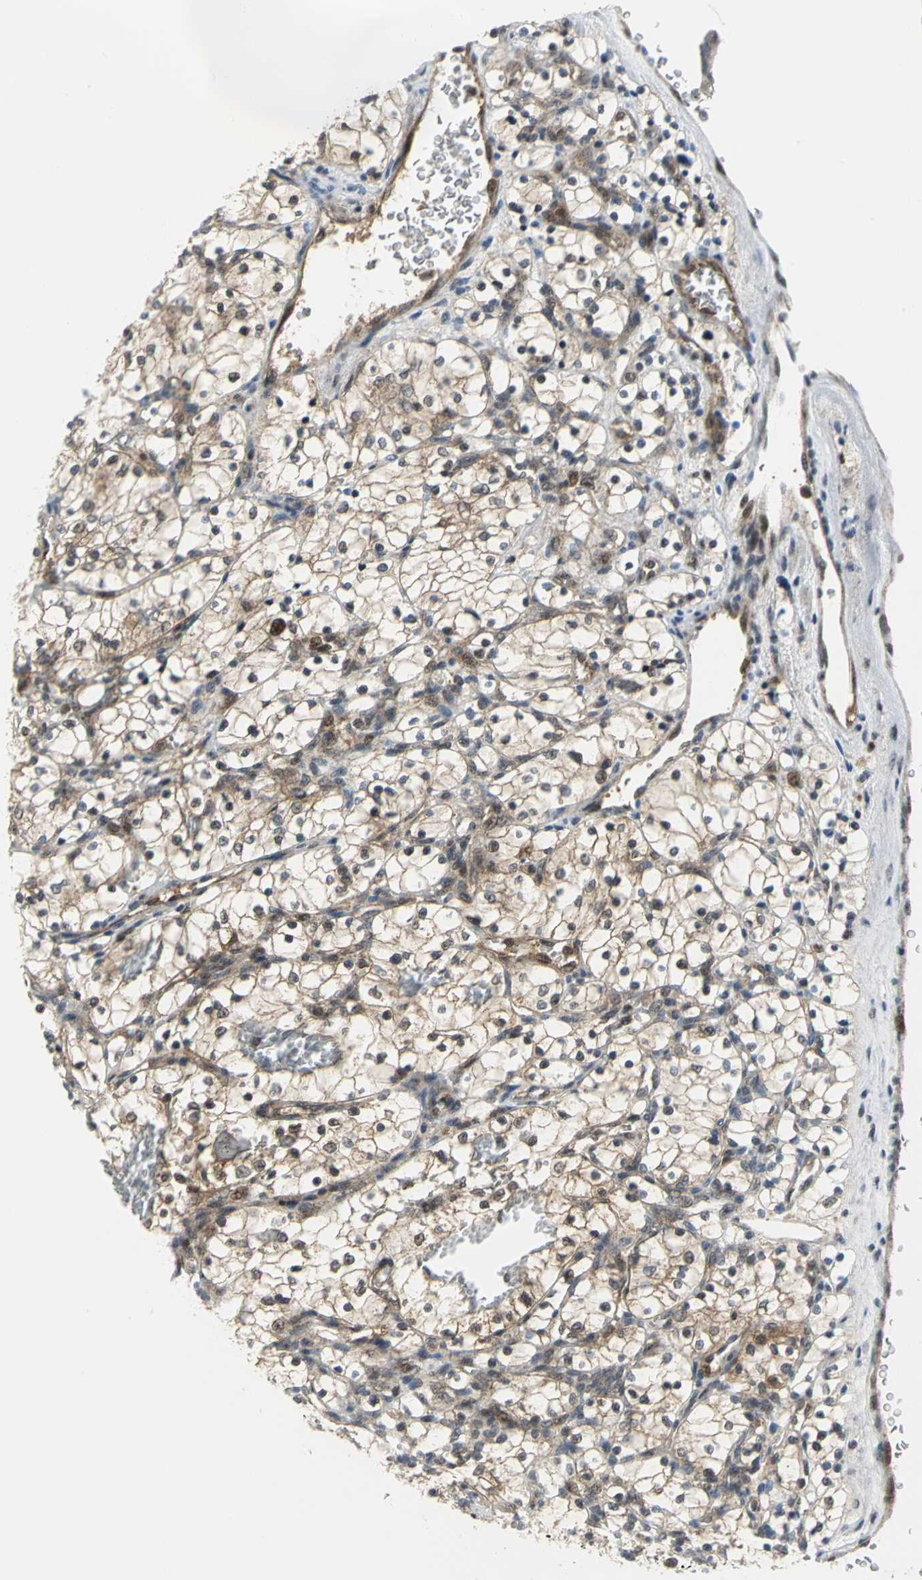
{"staining": {"intensity": "moderate", "quantity": "25%-75%", "location": "cytoplasmic/membranous,nuclear"}, "tissue": "renal cancer", "cell_type": "Tumor cells", "image_type": "cancer", "snomed": [{"axis": "morphology", "description": "Adenocarcinoma, NOS"}, {"axis": "topography", "description": "Kidney"}], "caption": "Protein expression analysis of human renal adenocarcinoma reveals moderate cytoplasmic/membranous and nuclear staining in approximately 25%-75% of tumor cells. The protein is shown in brown color, while the nuclei are stained blue.", "gene": "PSMA4", "patient": {"sex": "female", "age": 69}}